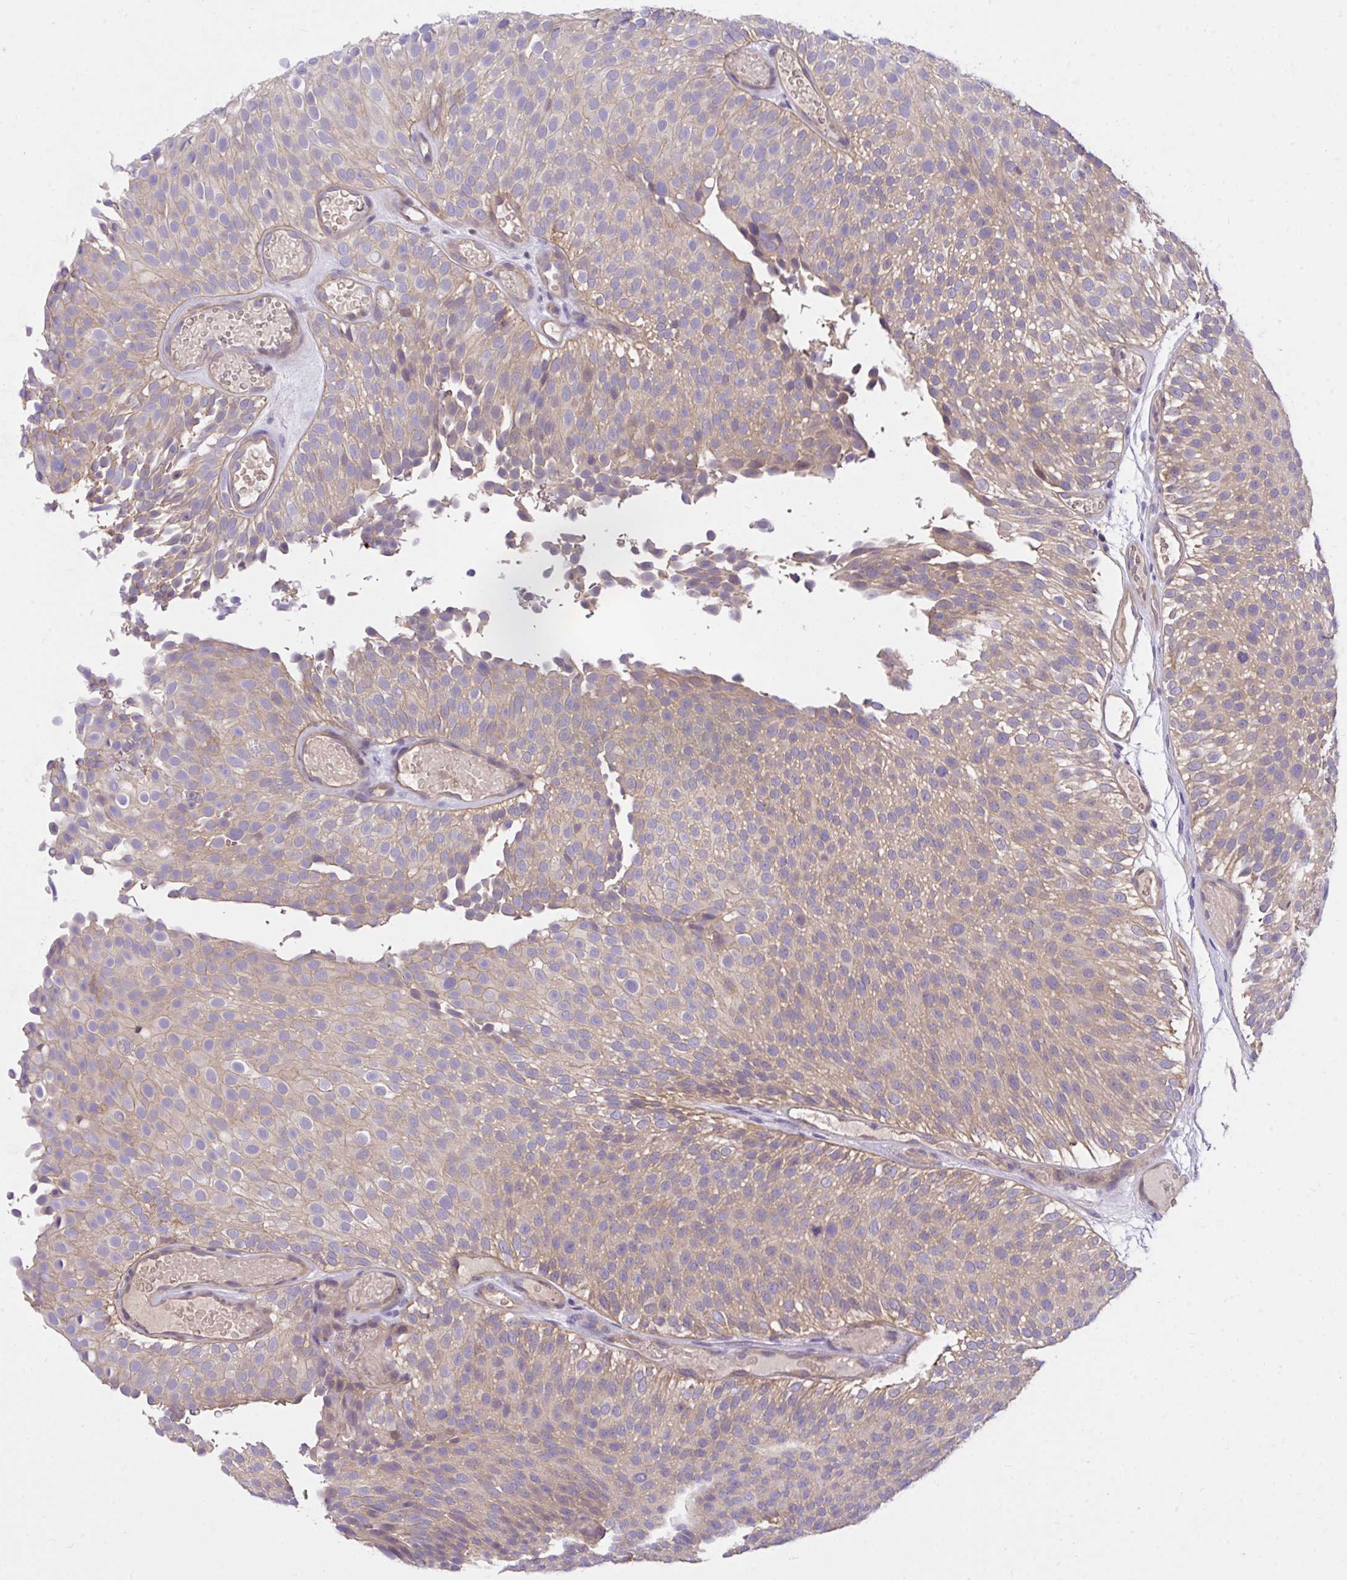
{"staining": {"intensity": "weak", "quantity": "25%-75%", "location": "cytoplasmic/membranous"}, "tissue": "urothelial cancer", "cell_type": "Tumor cells", "image_type": "cancer", "snomed": [{"axis": "morphology", "description": "Urothelial carcinoma, Low grade"}, {"axis": "topography", "description": "Urinary bladder"}], "caption": "This is an image of IHC staining of urothelial carcinoma (low-grade), which shows weak positivity in the cytoplasmic/membranous of tumor cells.", "gene": "TLN2", "patient": {"sex": "male", "age": 78}}